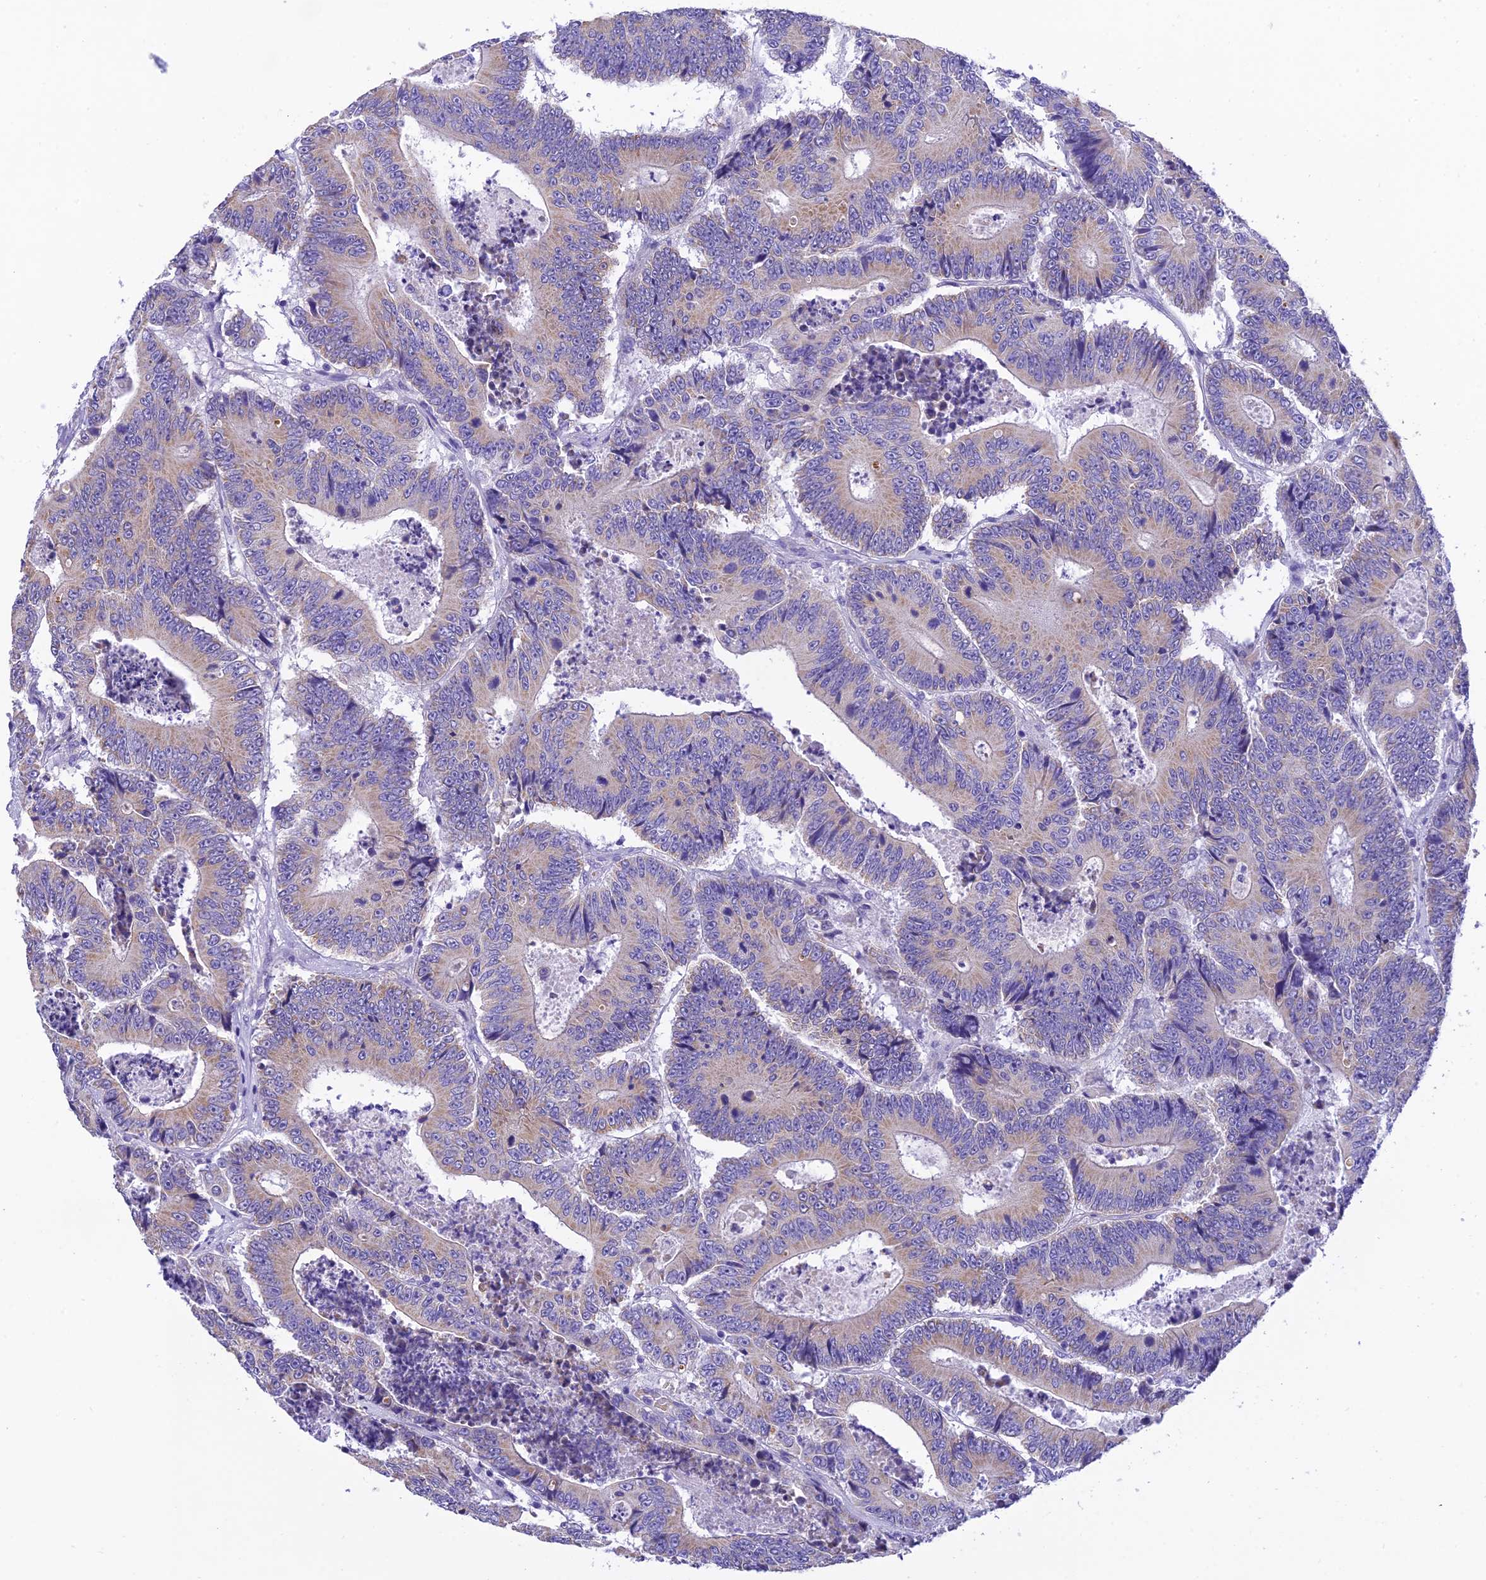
{"staining": {"intensity": "moderate", "quantity": "<25%", "location": "cytoplasmic/membranous"}, "tissue": "colorectal cancer", "cell_type": "Tumor cells", "image_type": "cancer", "snomed": [{"axis": "morphology", "description": "Adenocarcinoma, NOS"}, {"axis": "topography", "description": "Colon"}], "caption": "Immunohistochemical staining of colorectal cancer (adenocarcinoma) exhibits moderate cytoplasmic/membranous protein positivity in about <25% of tumor cells.", "gene": "MS4A5", "patient": {"sex": "male", "age": 83}}